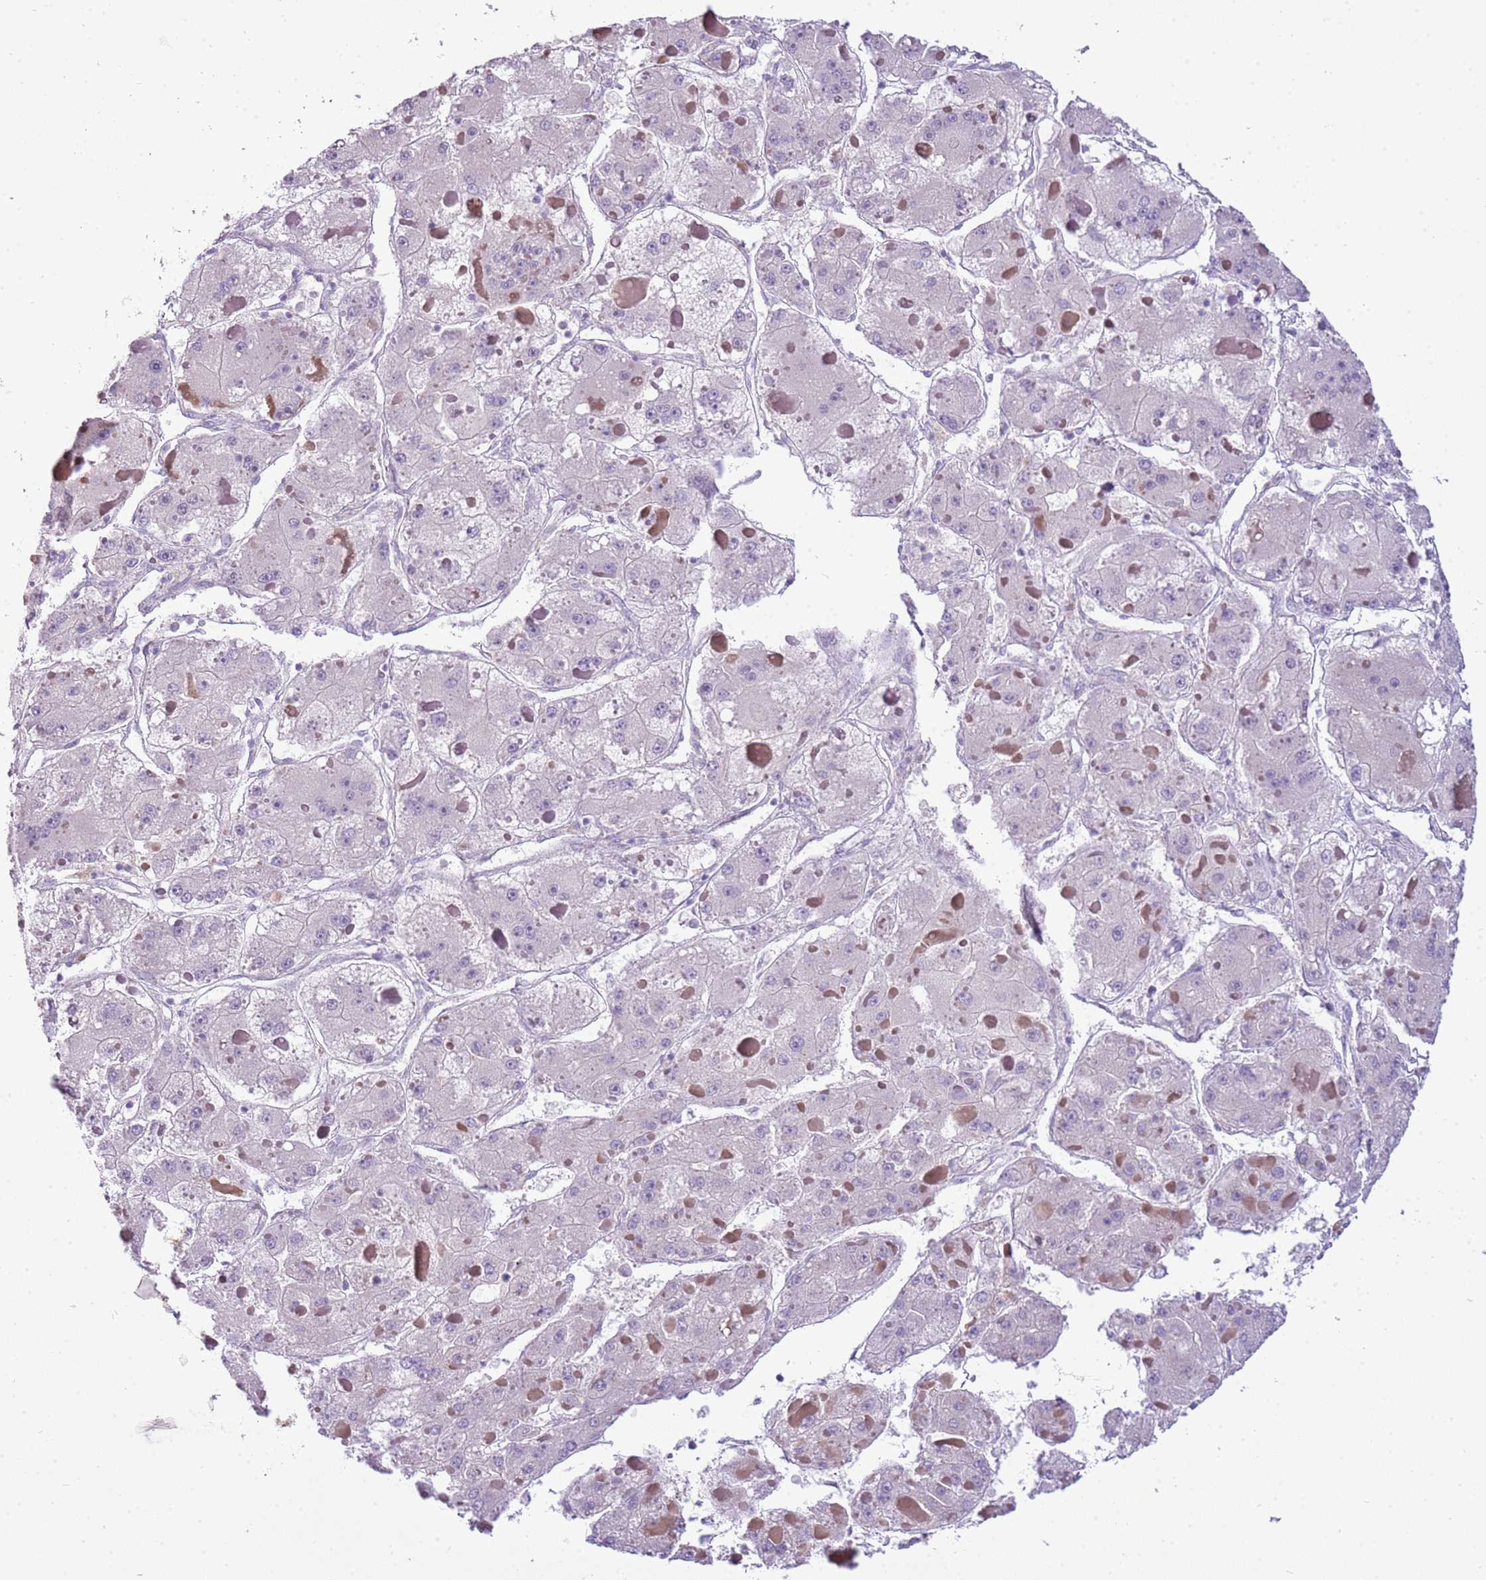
{"staining": {"intensity": "negative", "quantity": "none", "location": "none"}, "tissue": "liver cancer", "cell_type": "Tumor cells", "image_type": "cancer", "snomed": [{"axis": "morphology", "description": "Carcinoma, Hepatocellular, NOS"}, {"axis": "topography", "description": "Liver"}], "caption": "The histopathology image reveals no significant expression in tumor cells of liver cancer (hepatocellular carcinoma). (Stains: DAB (3,3'-diaminobenzidine) immunohistochemistry with hematoxylin counter stain, Microscopy: brightfield microscopy at high magnification).", "gene": "SCAMP5", "patient": {"sex": "female", "age": 73}}